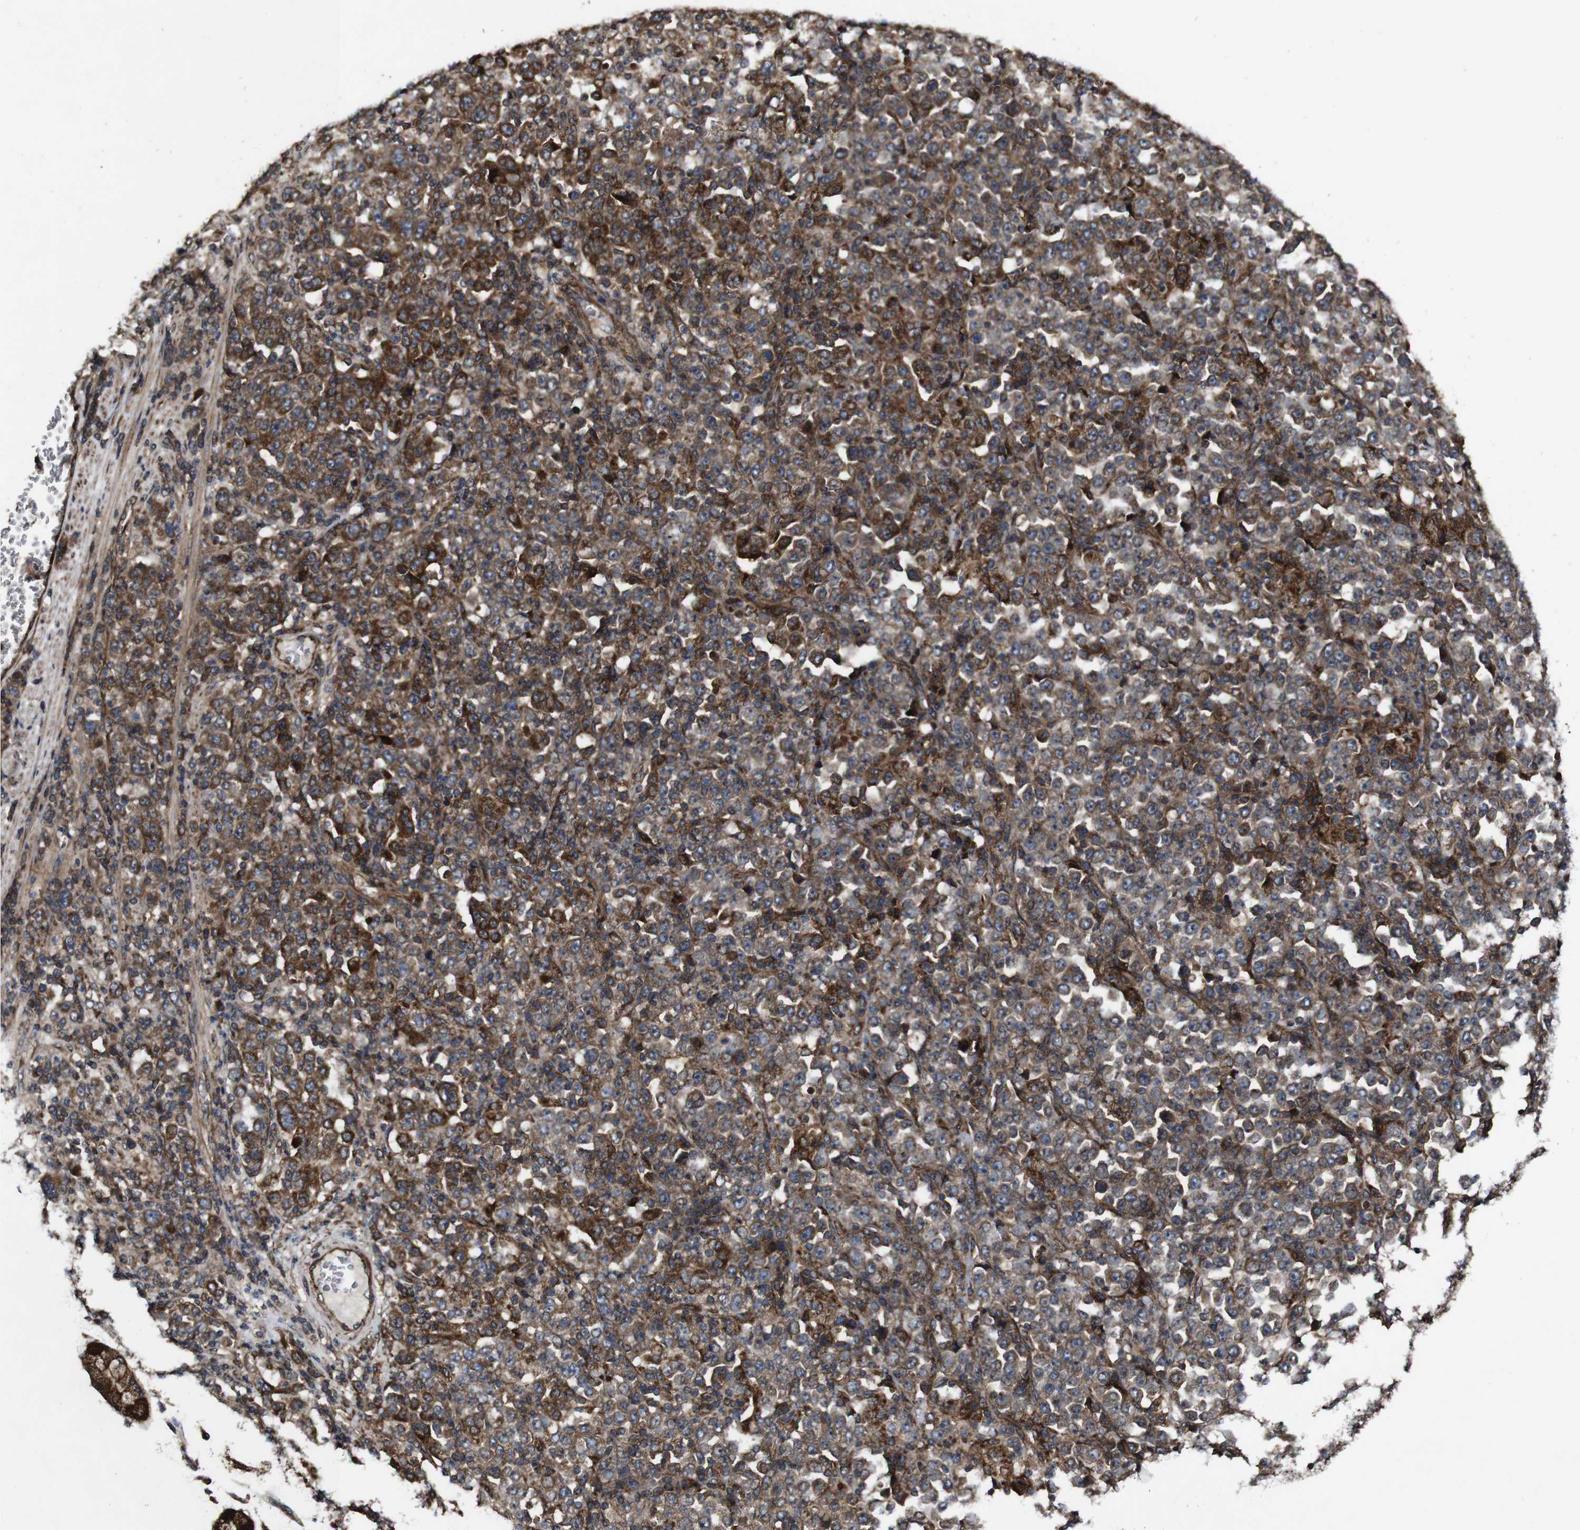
{"staining": {"intensity": "moderate", "quantity": ">75%", "location": "cytoplasmic/membranous"}, "tissue": "stomach cancer", "cell_type": "Tumor cells", "image_type": "cancer", "snomed": [{"axis": "morphology", "description": "Normal tissue, NOS"}, {"axis": "morphology", "description": "Adenocarcinoma, NOS"}, {"axis": "topography", "description": "Stomach, upper"}, {"axis": "topography", "description": "Stomach"}], "caption": "A medium amount of moderate cytoplasmic/membranous expression is appreciated in about >75% of tumor cells in stomach cancer (adenocarcinoma) tissue.", "gene": "BTN3A3", "patient": {"sex": "male", "age": 59}}